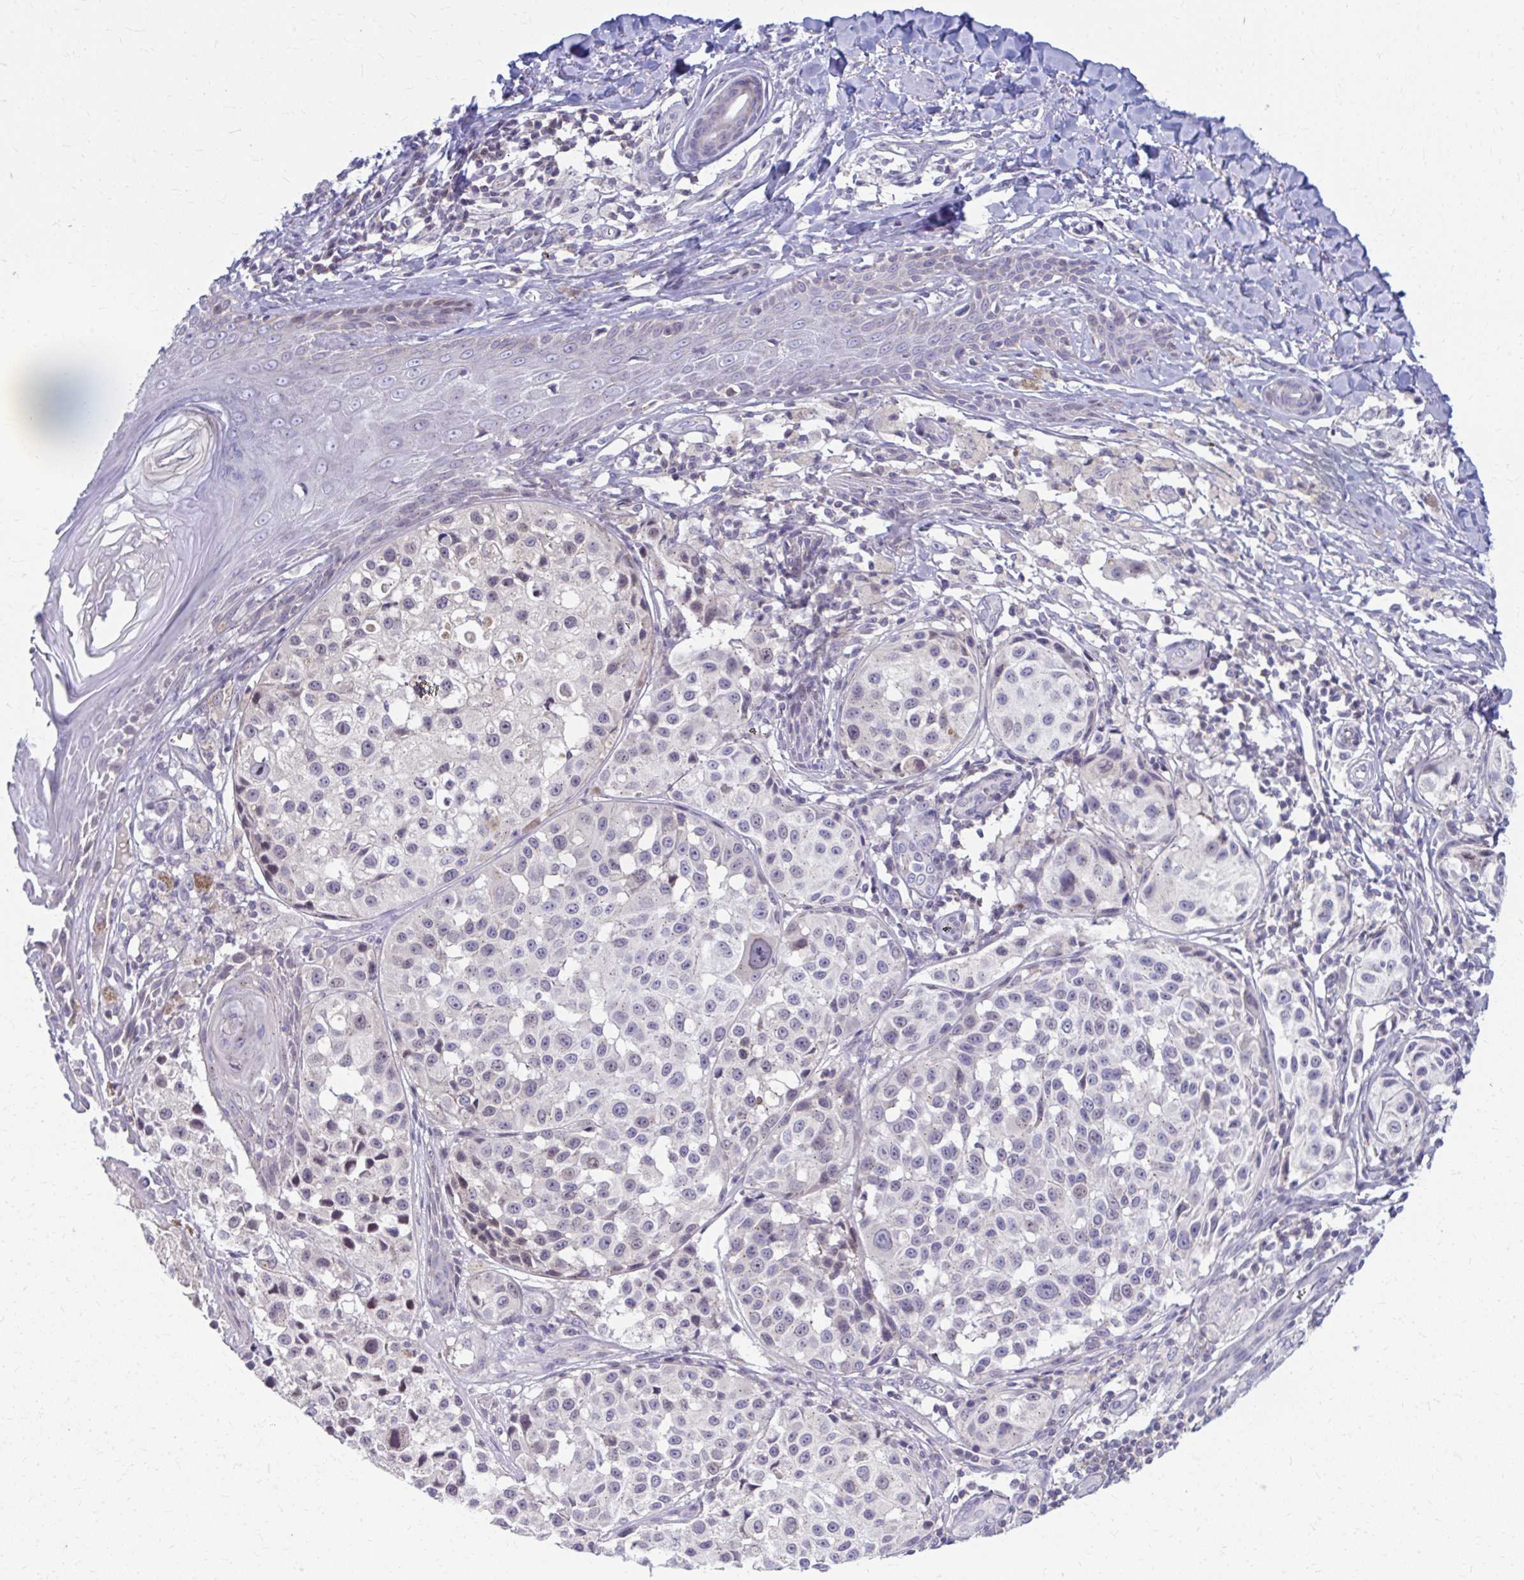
{"staining": {"intensity": "weak", "quantity": "<25%", "location": "nuclear"}, "tissue": "melanoma", "cell_type": "Tumor cells", "image_type": "cancer", "snomed": [{"axis": "morphology", "description": "Malignant melanoma, NOS"}, {"axis": "topography", "description": "Skin"}], "caption": "IHC photomicrograph of neoplastic tissue: melanoma stained with DAB (3,3'-diaminobenzidine) displays no significant protein expression in tumor cells.", "gene": "RADIL", "patient": {"sex": "male", "age": 39}}